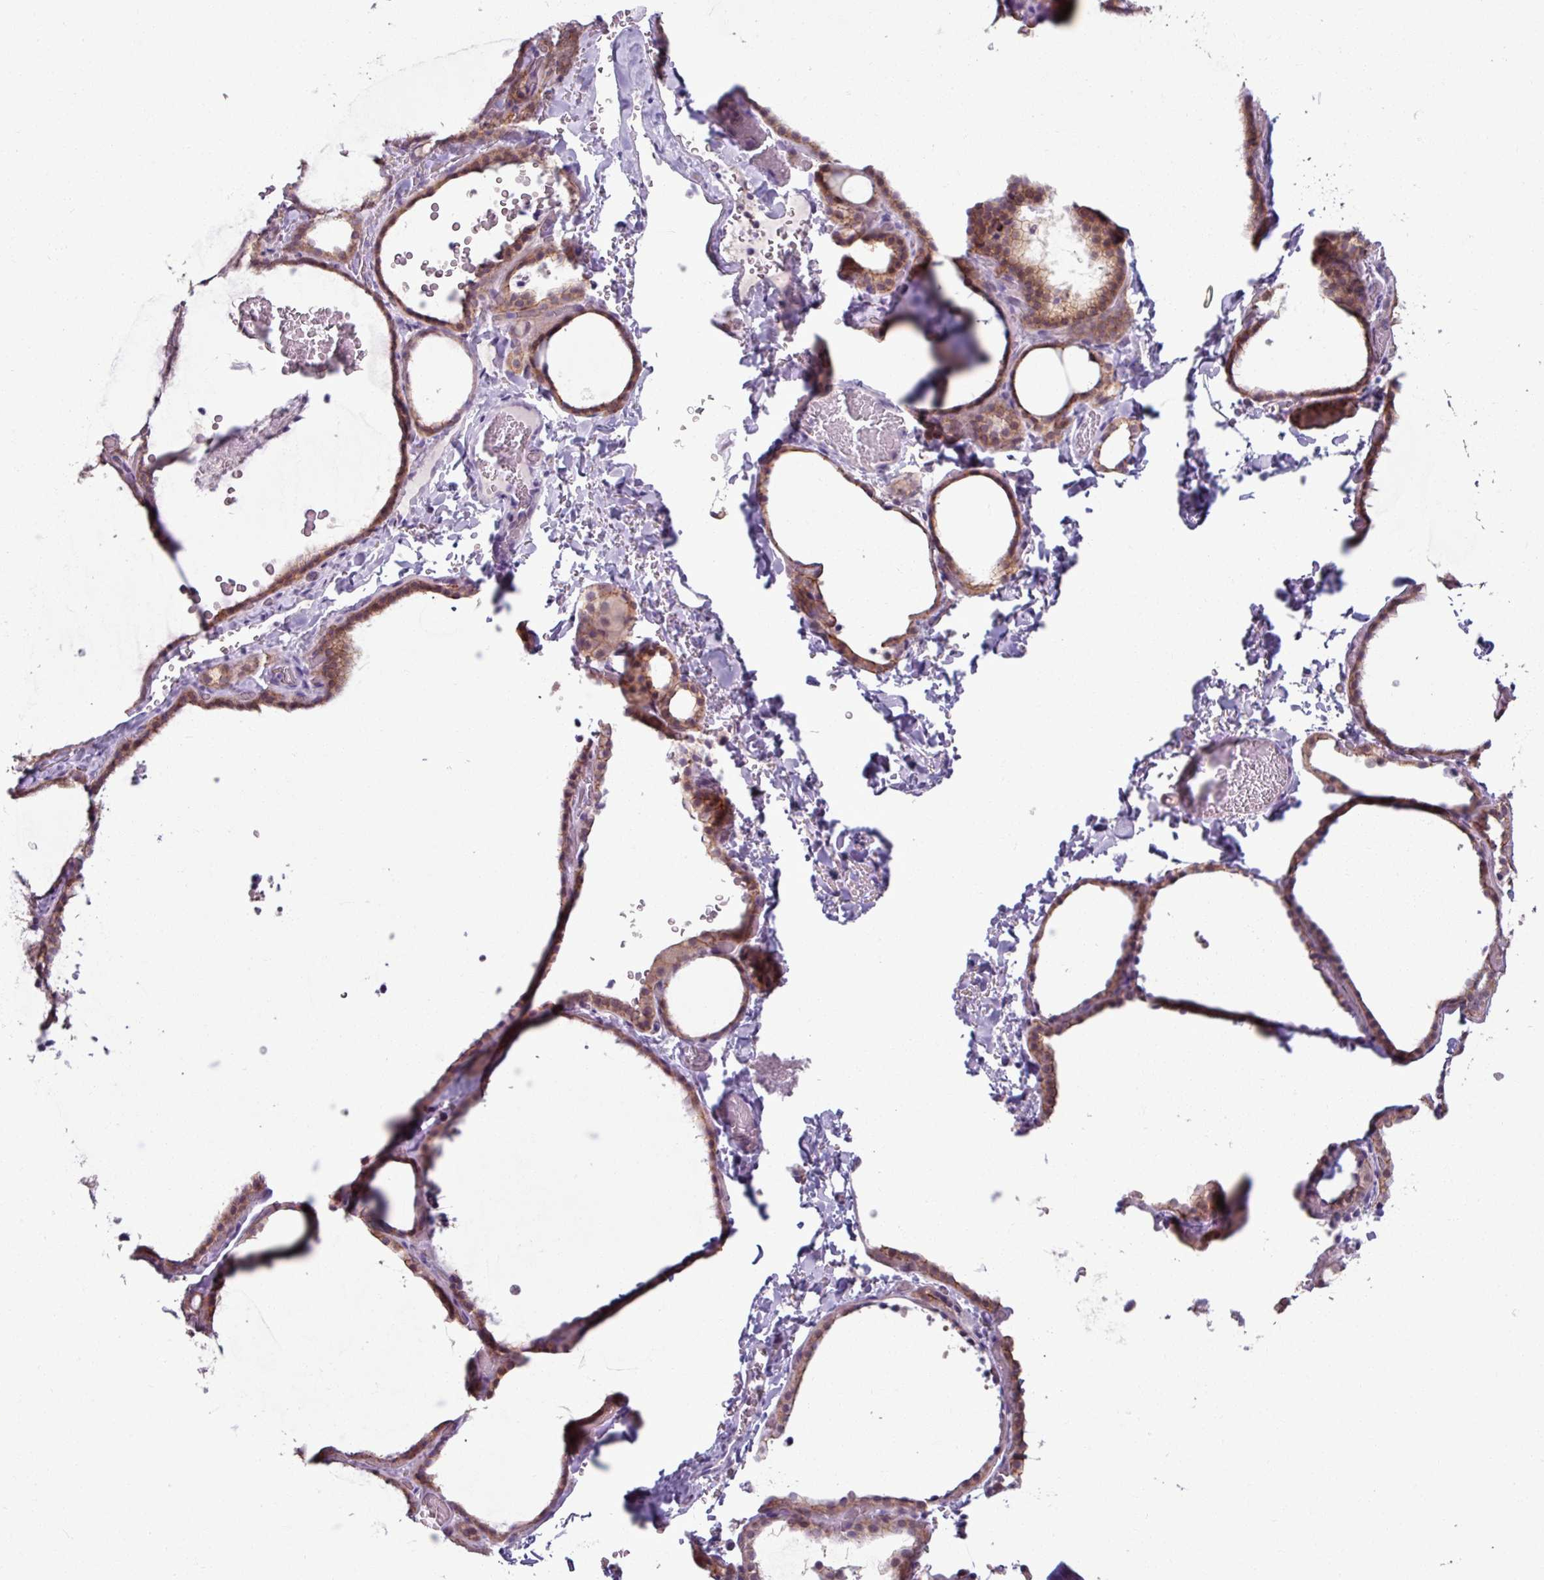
{"staining": {"intensity": "moderate", "quantity": ">75%", "location": "cytoplasmic/membranous,nuclear"}, "tissue": "thyroid gland", "cell_type": "Glandular cells", "image_type": "normal", "snomed": [{"axis": "morphology", "description": "Normal tissue, NOS"}, {"axis": "topography", "description": "Thyroid gland"}], "caption": "Immunohistochemistry (IHC) image of normal thyroid gland stained for a protein (brown), which shows medium levels of moderate cytoplasmic/membranous,nuclear expression in about >75% of glandular cells.", "gene": "PNMA6A", "patient": {"sex": "female", "age": 22}}